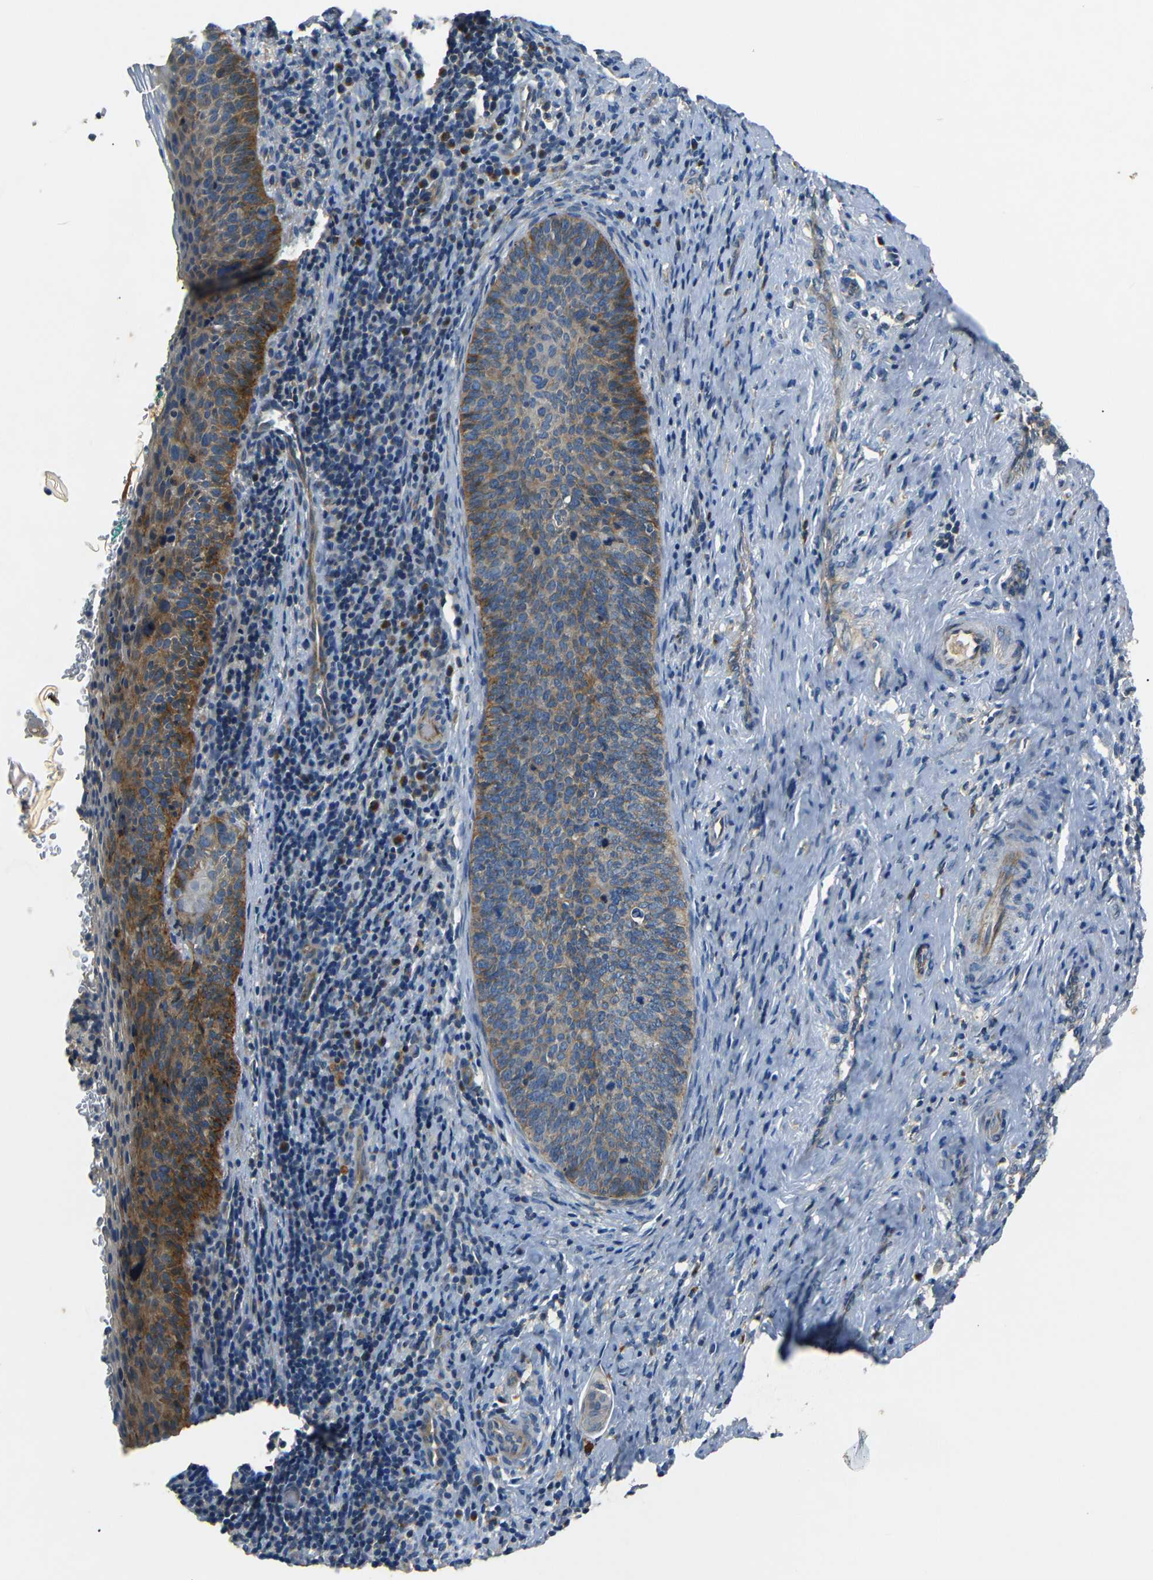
{"staining": {"intensity": "moderate", "quantity": ">75%", "location": "cytoplasmic/membranous"}, "tissue": "cervical cancer", "cell_type": "Tumor cells", "image_type": "cancer", "snomed": [{"axis": "morphology", "description": "Squamous cell carcinoma, NOS"}, {"axis": "topography", "description": "Cervix"}], "caption": "A photomicrograph showing moderate cytoplasmic/membranous expression in approximately >75% of tumor cells in cervical squamous cell carcinoma, as visualized by brown immunohistochemical staining.", "gene": "NETO2", "patient": {"sex": "female", "age": 33}}